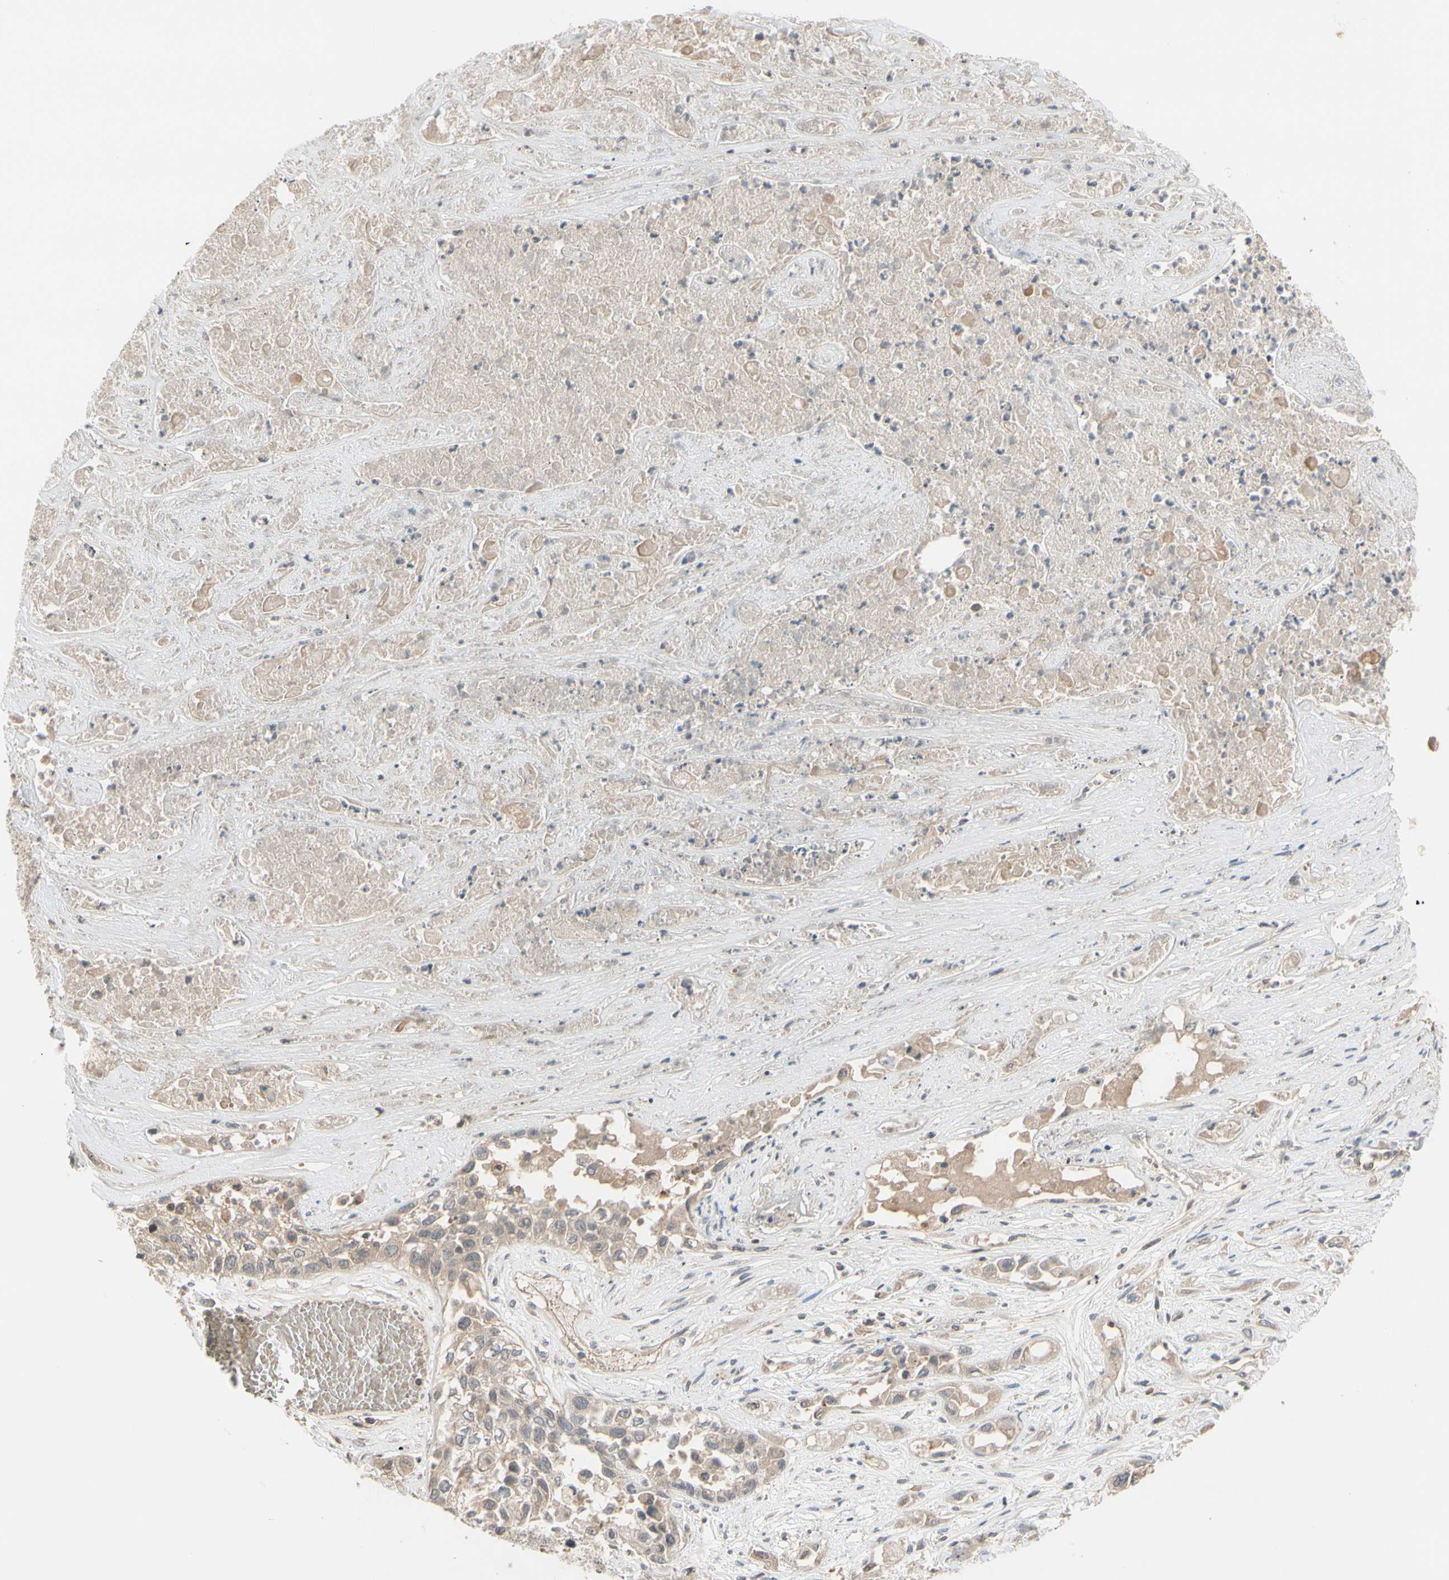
{"staining": {"intensity": "weak", "quantity": ">75%", "location": "cytoplasmic/membranous"}, "tissue": "lung cancer", "cell_type": "Tumor cells", "image_type": "cancer", "snomed": [{"axis": "morphology", "description": "Squamous cell carcinoma, NOS"}, {"axis": "topography", "description": "Lung"}], "caption": "Immunohistochemistry (IHC) image of neoplastic tissue: lung squamous cell carcinoma stained using IHC demonstrates low levels of weak protein expression localized specifically in the cytoplasmic/membranous of tumor cells, appearing as a cytoplasmic/membranous brown color.", "gene": "FGF10", "patient": {"sex": "male", "age": 71}}